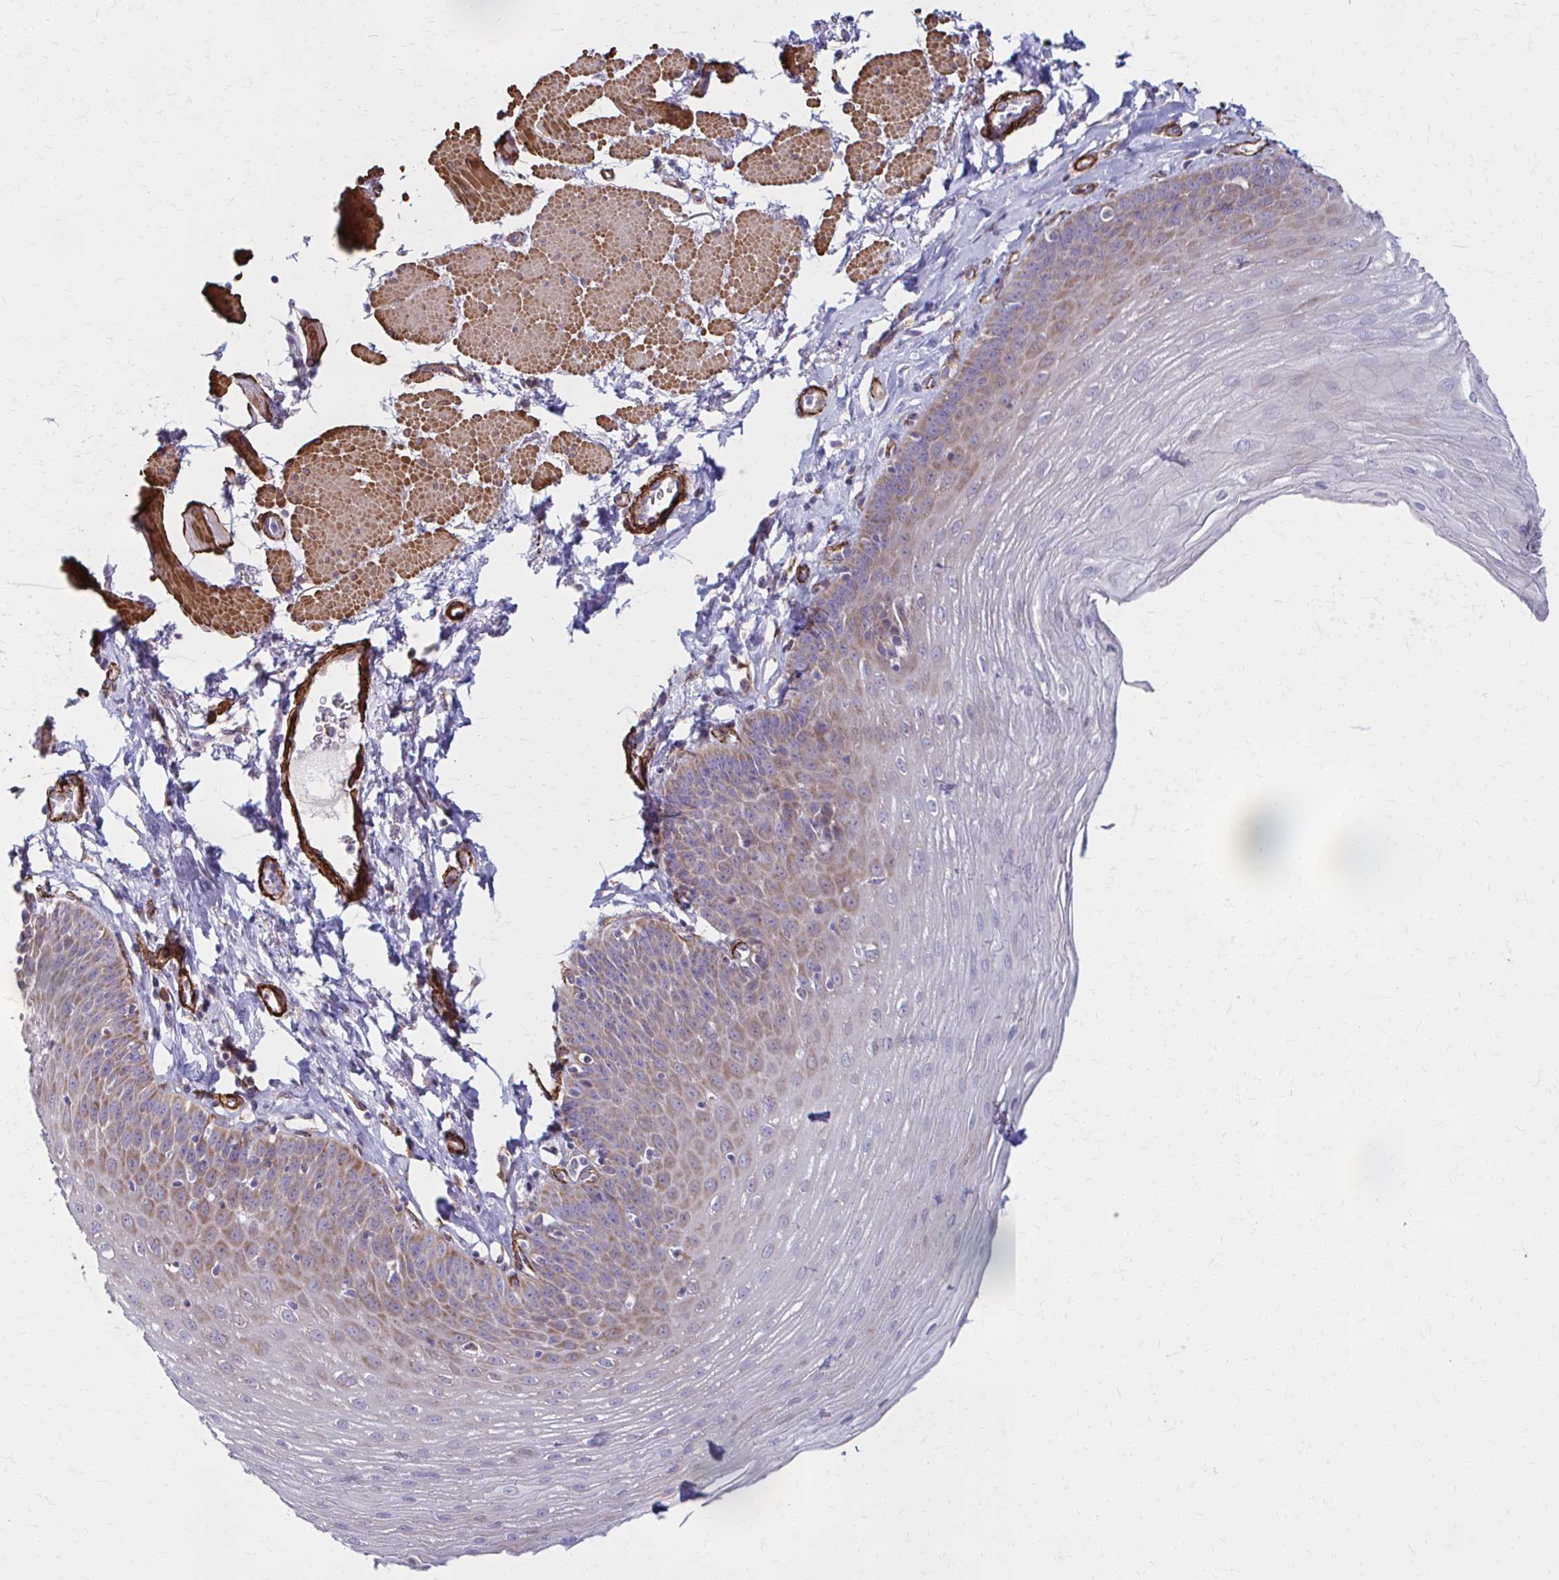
{"staining": {"intensity": "weak", "quantity": "25%-75%", "location": "cytoplasmic/membranous"}, "tissue": "esophagus", "cell_type": "Squamous epithelial cells", "image_type": "normal", "snomed": [{"axis": "morphology", "description": "Normal tissue, NOS"}, {"axis": "topography", "description": "Esophagus"}], "caption": "Immunohistochemistry (IHC) (DAB) staining of unremarkable esophagus shows weak cytoplasmic/membranous protein positivity in approximately 25%-75% of squamous epithelial cells.", "gene": "TIMMDC1", "patient": {"sex": "female", "age": 81}}